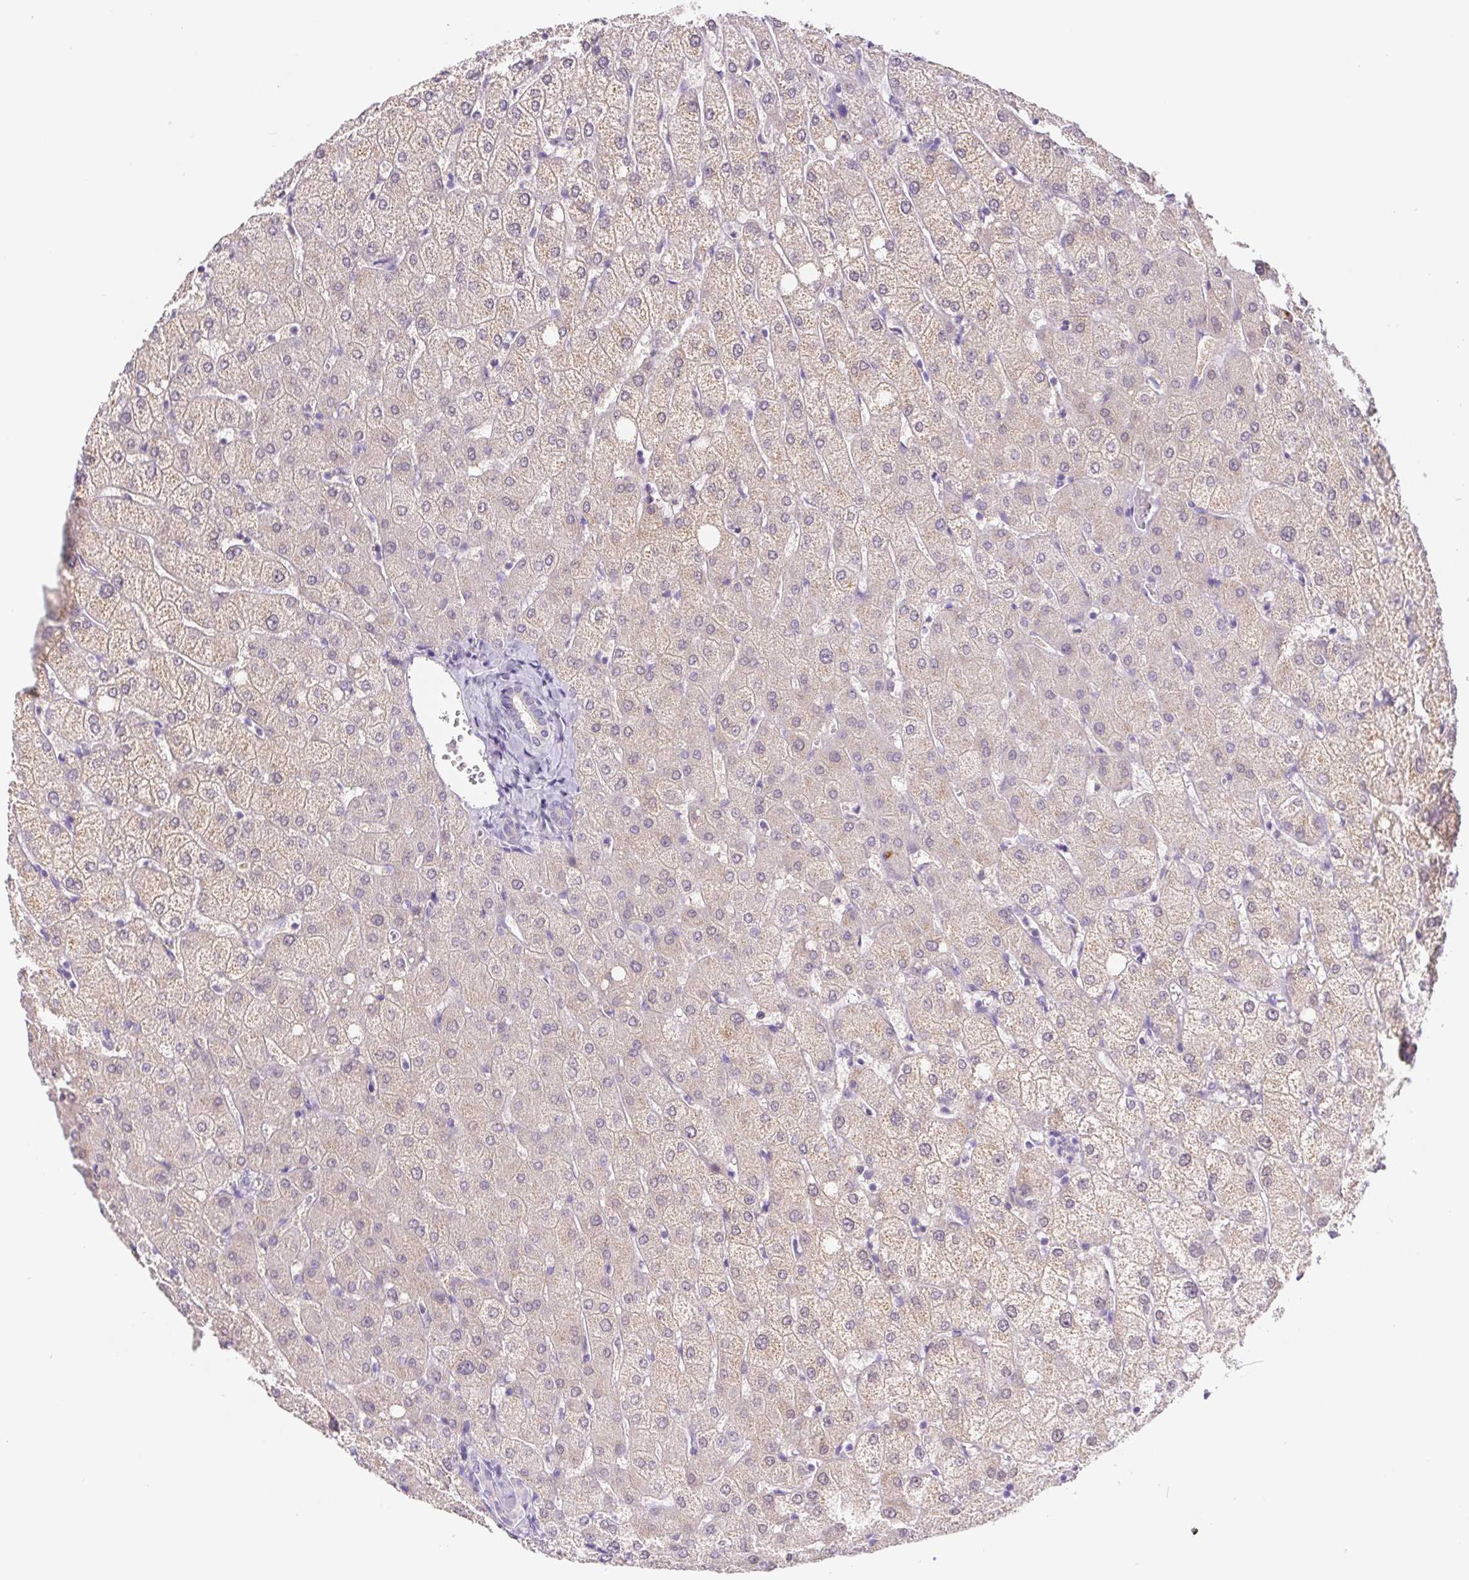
{"staining": {"intensity": "negative", "quantity": "none", "location": "none"}, "tissue": "liver", "cell_type": "Cholangiocytes", "image_type": "normal", "snomed": [{"axis": "morphology", "description": "Normal tissue, NOS"}, {"axis": "topography", "description": "Liver"}], "caption": "Immunohistochemistry photomicrograph of unremarkable human liver stained for a protein (brown), which demonstrates no positivity in cholangiocytes. (DAB (3,3'-diaminobenzidine) IHC with hematoxylin counter stain).", "gene": "DYNC2LI1", "patient": {"sex": "female", "age": 54}}